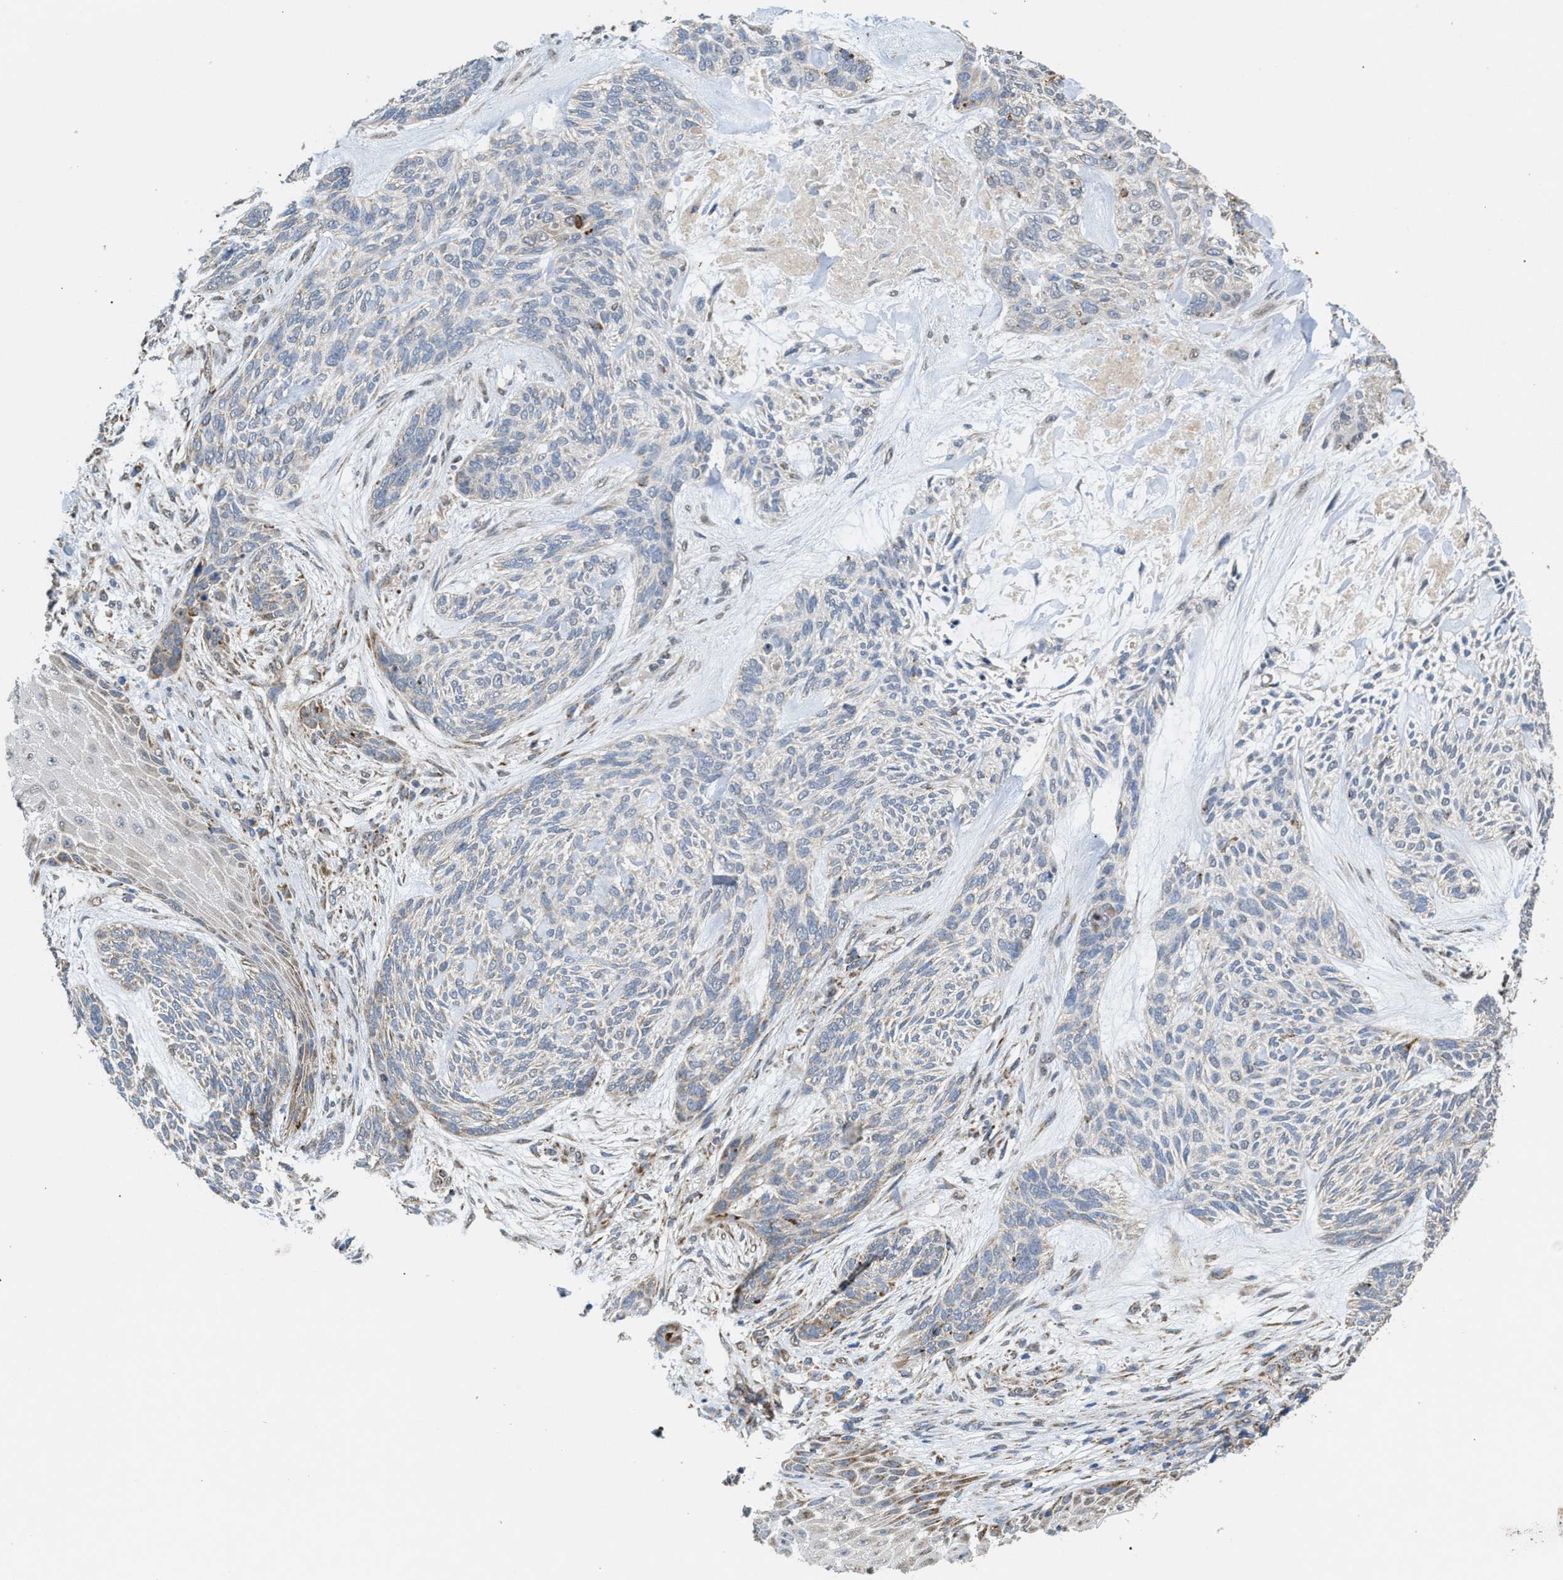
{"staining": {"intensity": "negative", "quantity": "none", "location": "none"}, "tissue": "skin cancer", "cell_type": "Tumor cells", "image_type": "cancer", "snomed": [{"axis": "morphology", "description": "Basal cell carcinoma"}, {"axis": "topography", "description": "Skin"}], "caption": "The photomicrograph demonstrates no staining of tumor cells in skin cancer.", "gene": "TACO1", "patient": {"sex": "male", "age": 55}}